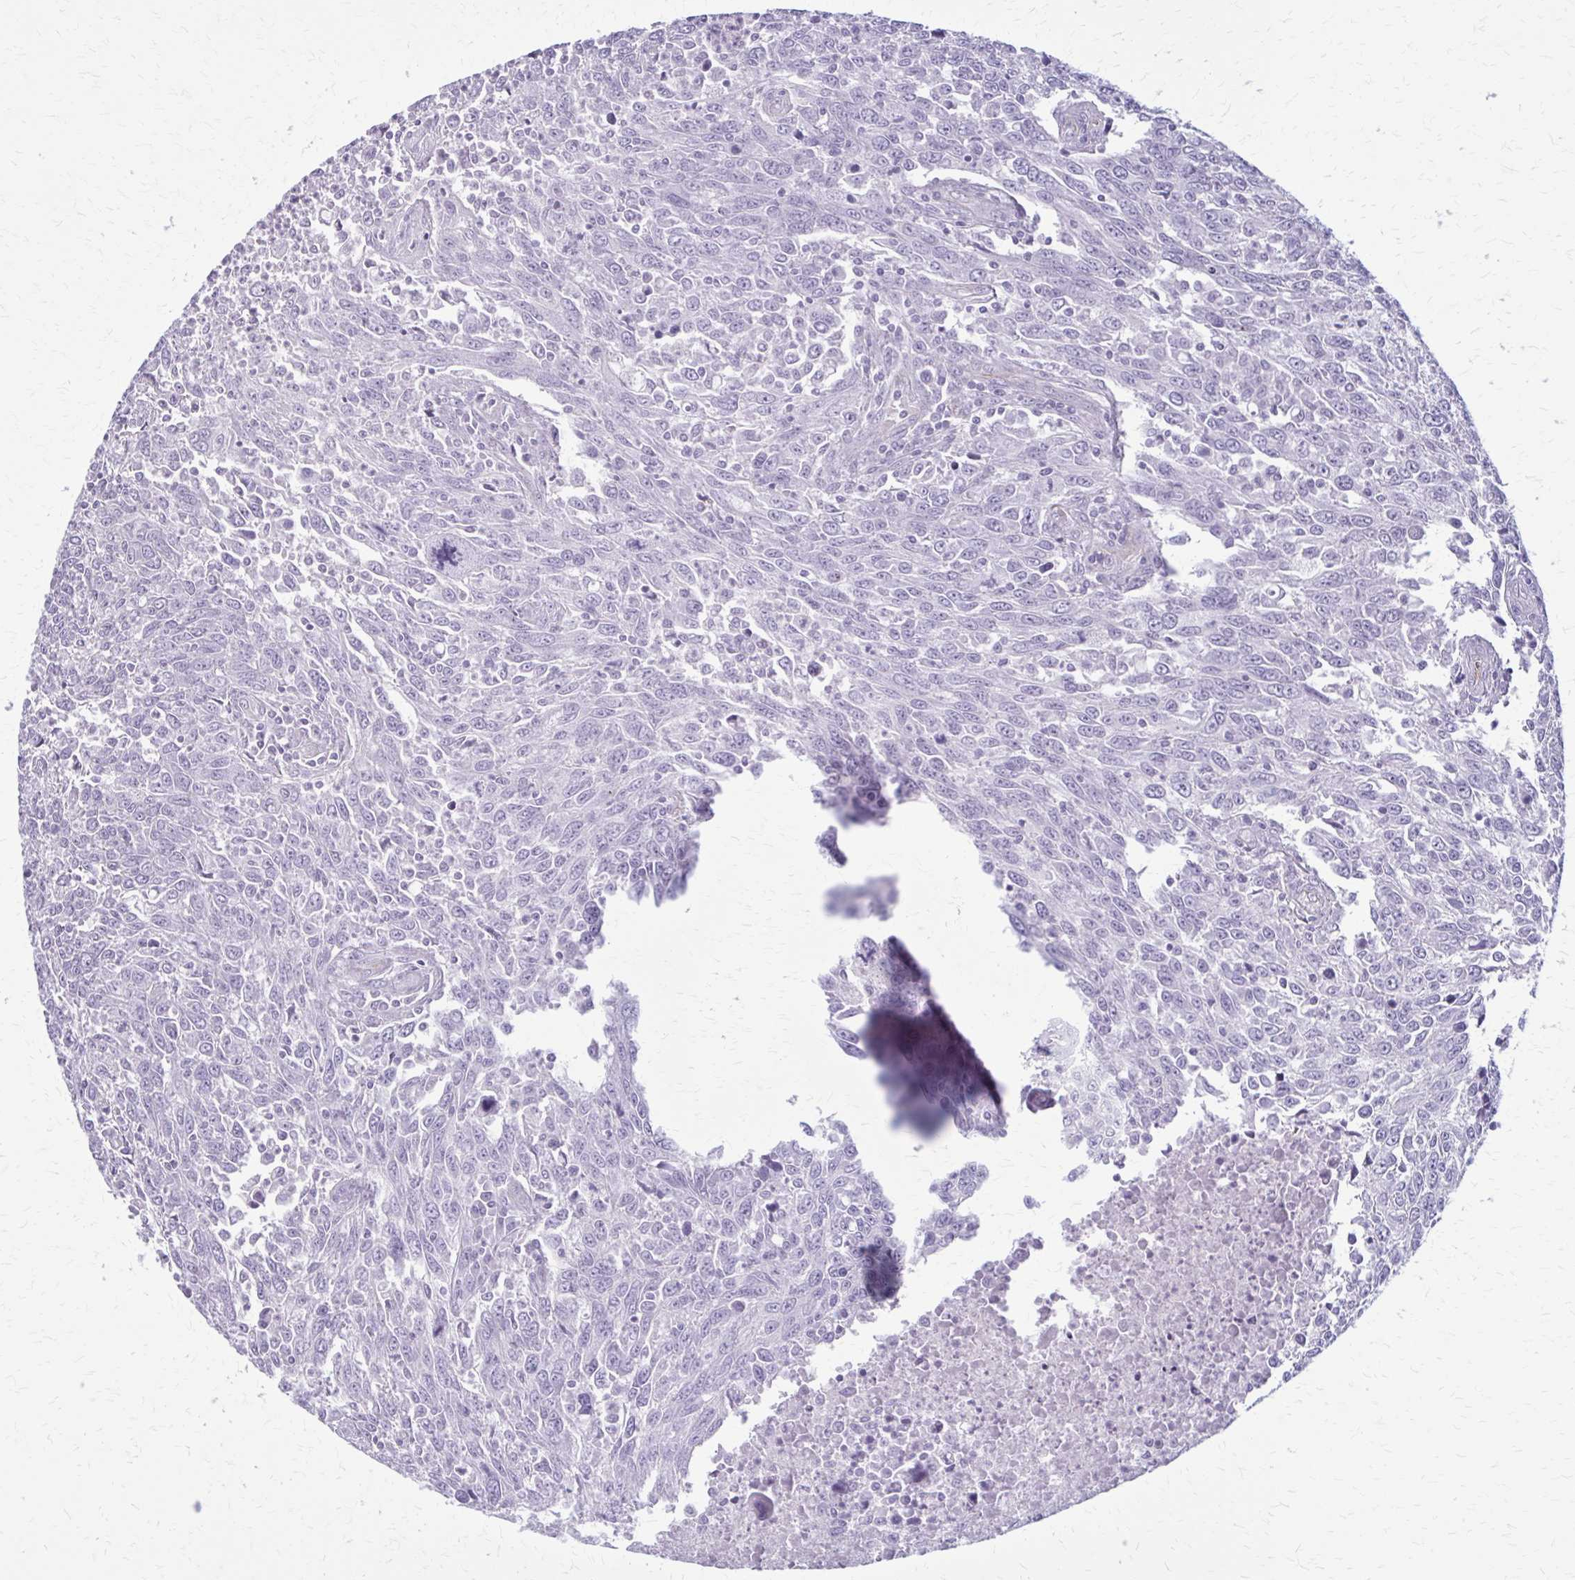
{"staining": {"intensity": "negative", "quantity": "none", "location": "none"}, "tissue": "breast cancer", "cell_type": "Tumor cells", "image_type": "cancer", "snomed": [{"axis": "morphology", "description": "Duct carcinoma"}, {"axis": "topography", "description": "Breast"}], "caption": "Immunohistochemistry (IHC) of breast cancer displays no positivity in tumor cells. The staining was performed using DAB (3,3'-diaminobenzidine) to visualize the protein expression in brown, while the nuclei were stained in blue with hematoxylin (Magnification: 20x).", "gene": "CASQ2", "patient": {"sex": "female", "age": 50}}